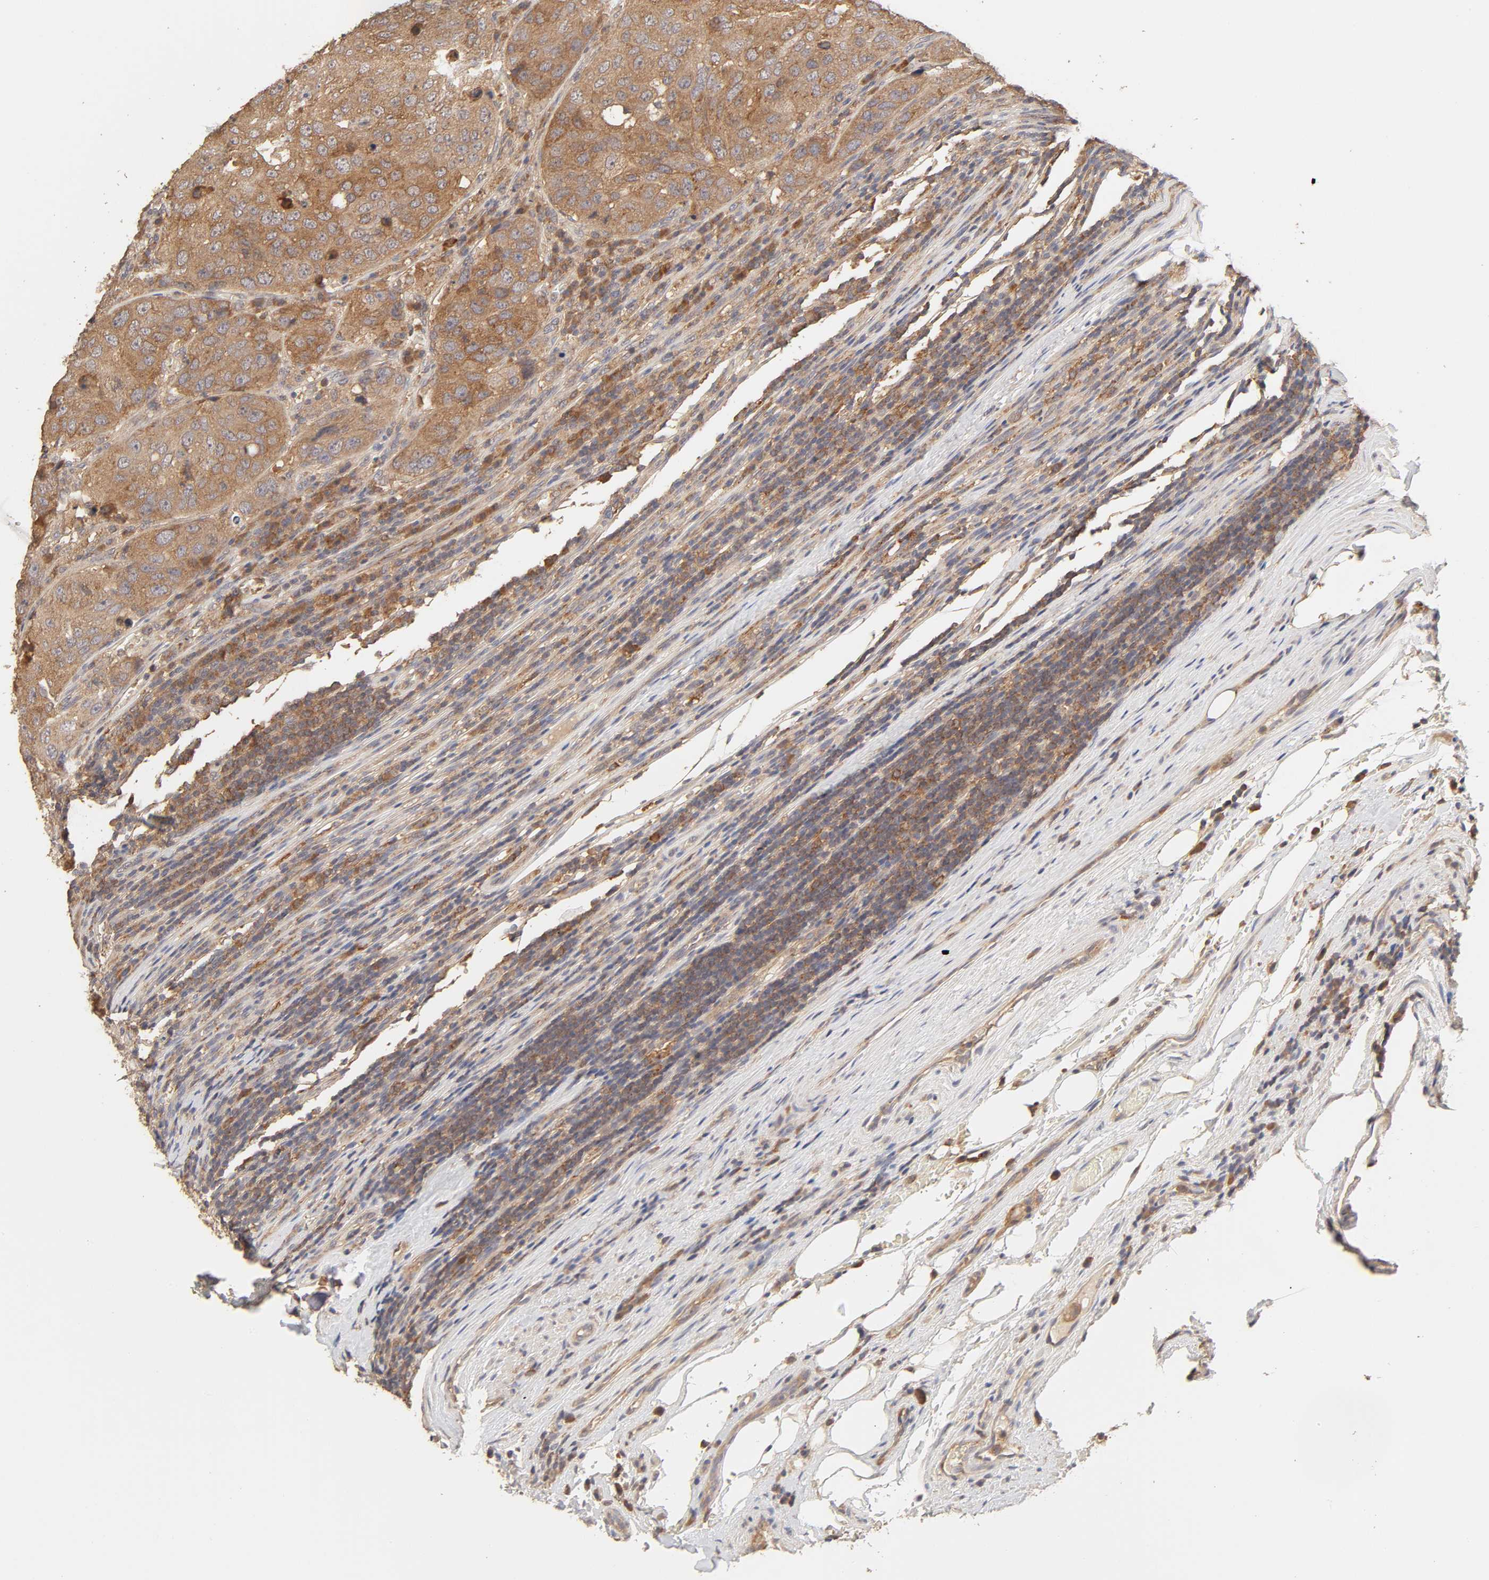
{"staining": {"intensity": "moderate", "quantity": ">75%", "location": "cytoplasmic/membranous"}, "tissue": "urothelial cancer", "cell_type": "Tumor cells", "image_type": "cancer", "snomed": [{"axis": "morphology", "description": "Urothelial carcinoma, High grade"}, {"axis": "topography", "description": "Lymph node"}, {"axis": "topography", "description": "Urinary bladder"}], "caption": "A brown stain highlights moderate cytoplasmic/membranous expression of a protein in urothelial cancer tumor cells. (DAB (3,3'-diaminobenzidine) IHC, brown staining for protein, blue staining for nuclei).", "gene": "AP1G2", "patient": {"sex": "male", "age": 51}}